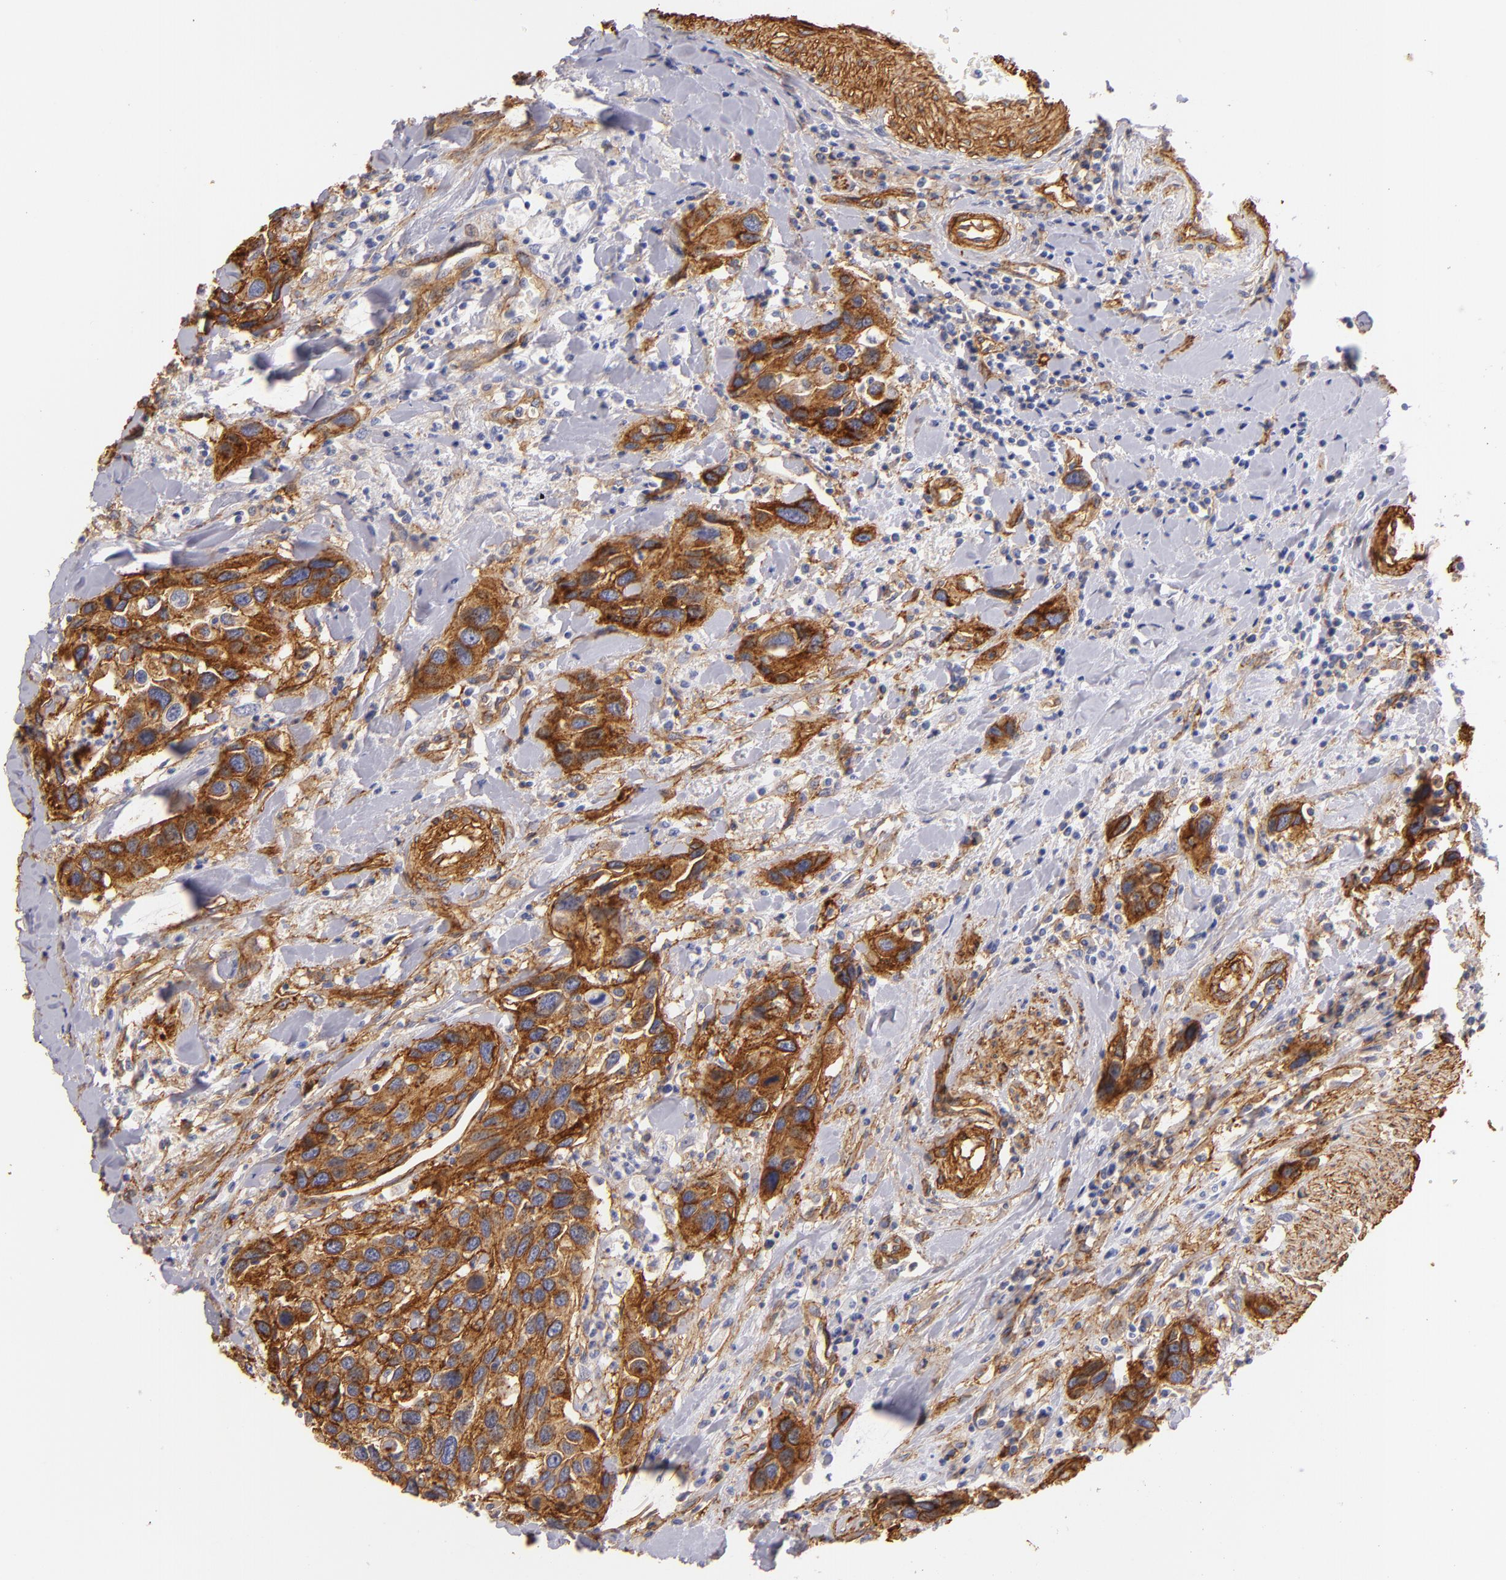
{"staining": {"intensity": "strong", "quantity": ">75%", "location": "cytoplasmic/membranous"}, "tissue": "urothelial cancer", "cell_type": "Tumor cells", "image_type": "cancer", "snomed": [{"axis": "morphology", "description": "Urothelial carcinoma, High grade"}, {"axis": "topography", "description": "Urinary bladder"}], "caption": "Immunohistochemistry (IHC) of high-grade urothelial carcinoma shows high levels of strong cytoplasmic/membranous expression in approximately >75% of tumor cells.", "gene": "CD151", "patient": {"sex": "male", "age": 66}}